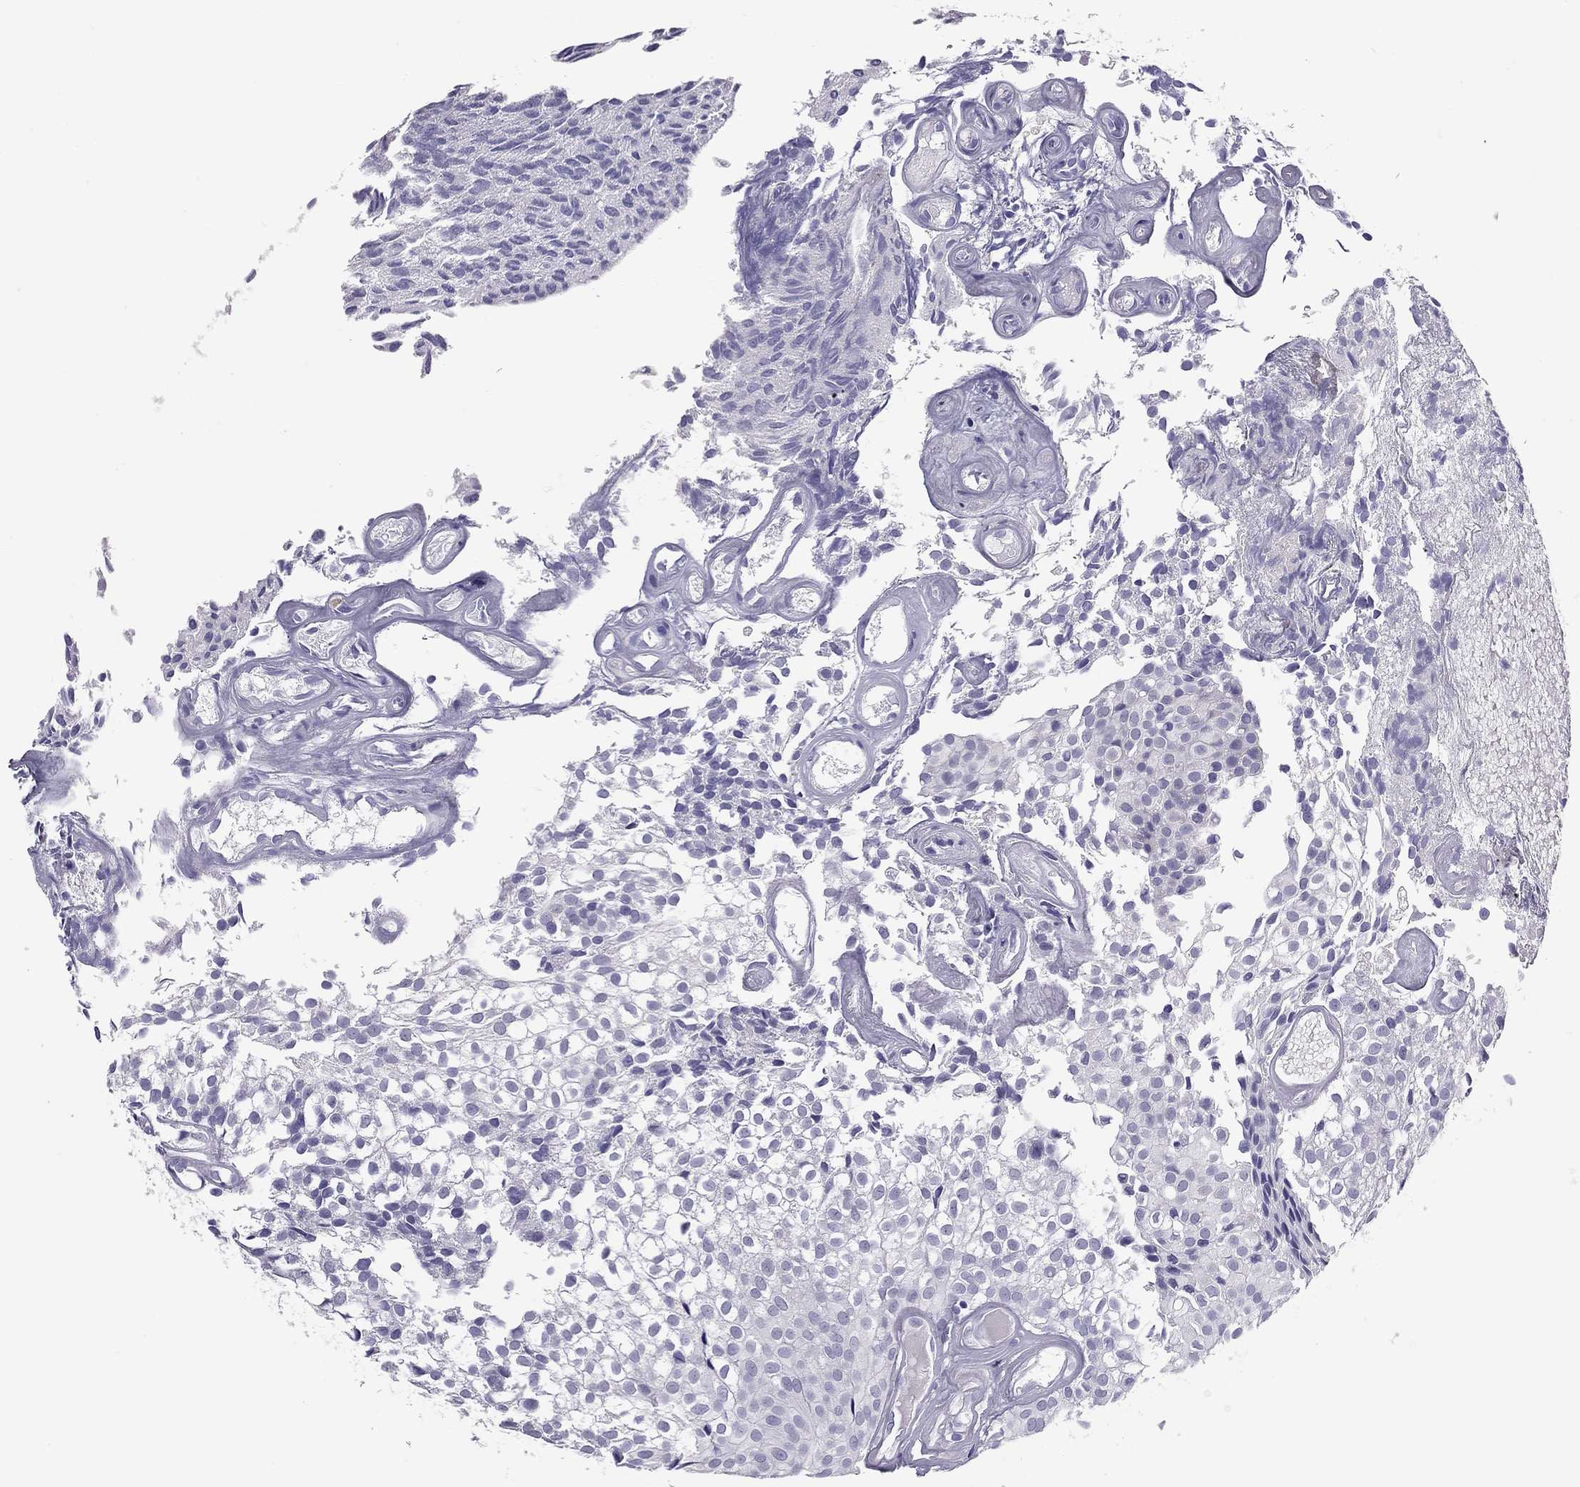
{"staining": {"intensity": "negative", "quantity": "none", "location": "none"}, "tissue": "urothelial cancer", "cell_type": "Tumor cells", "image_type": "cancer", "snomed": [{"axis": "morphology", "description": "Urothelial carcinoma, Low grade"}, {"axis": "topography", "description": "Urinary bladder"}], "caption": "Immunohistochemical staining of human low-grade urothelial carcinoma shows no significant positivity in tumor cells.", "gene": "PPP1R3A", "patient": {"sex": "male", "age": 89}}